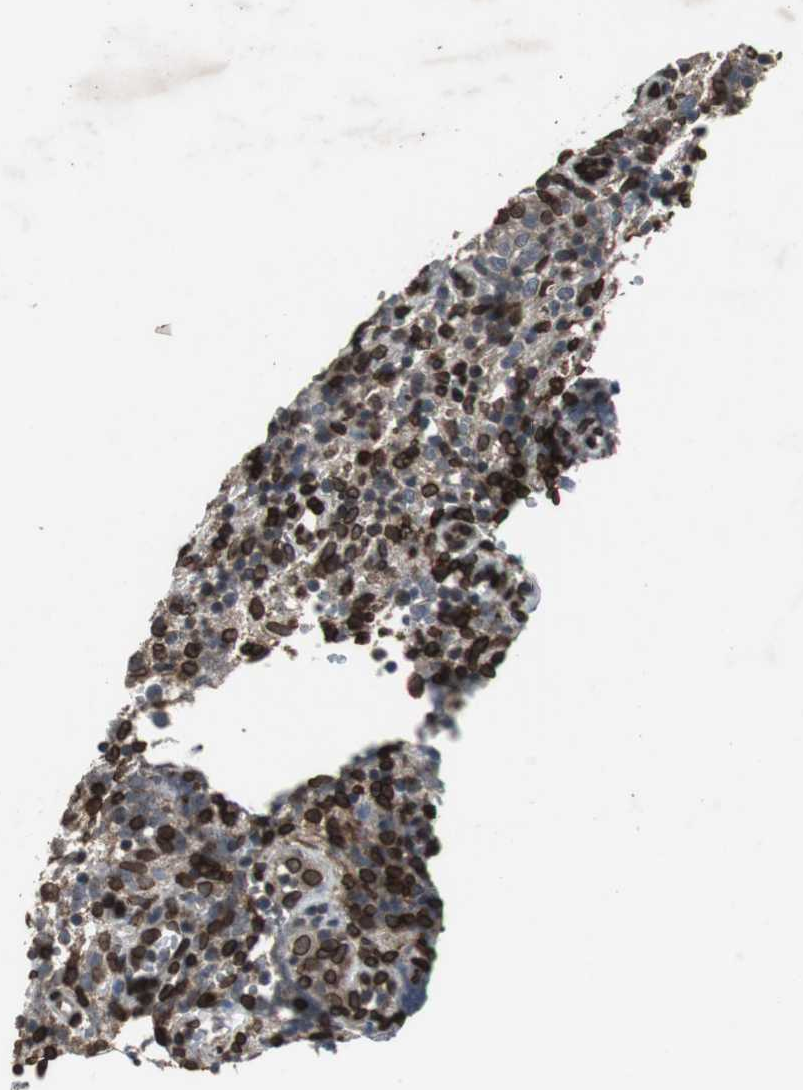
{"staining": {"intensity": "strong", "quantity": "25%-75%", "location": "cytoplasmic/membranous,nuclear"}, "tissue": "lymphoma", "cell_type": "Tumor cells", "image_type": "cancer", "snomed": [{"axis": "morphology", "description": "Malignant lymphoma, non-Hodgkin's type, High grade"}, {"axis": "topography", "description": "Lymph node"}], "caption": "A photomicrograph of human lymphoma stained for a protein demonstrates strong cytoplasmic/membranous and nuclear brown staining in tumor cells.", "gene": "LMNA", "patient": {"sex": "female", "age": 76}}